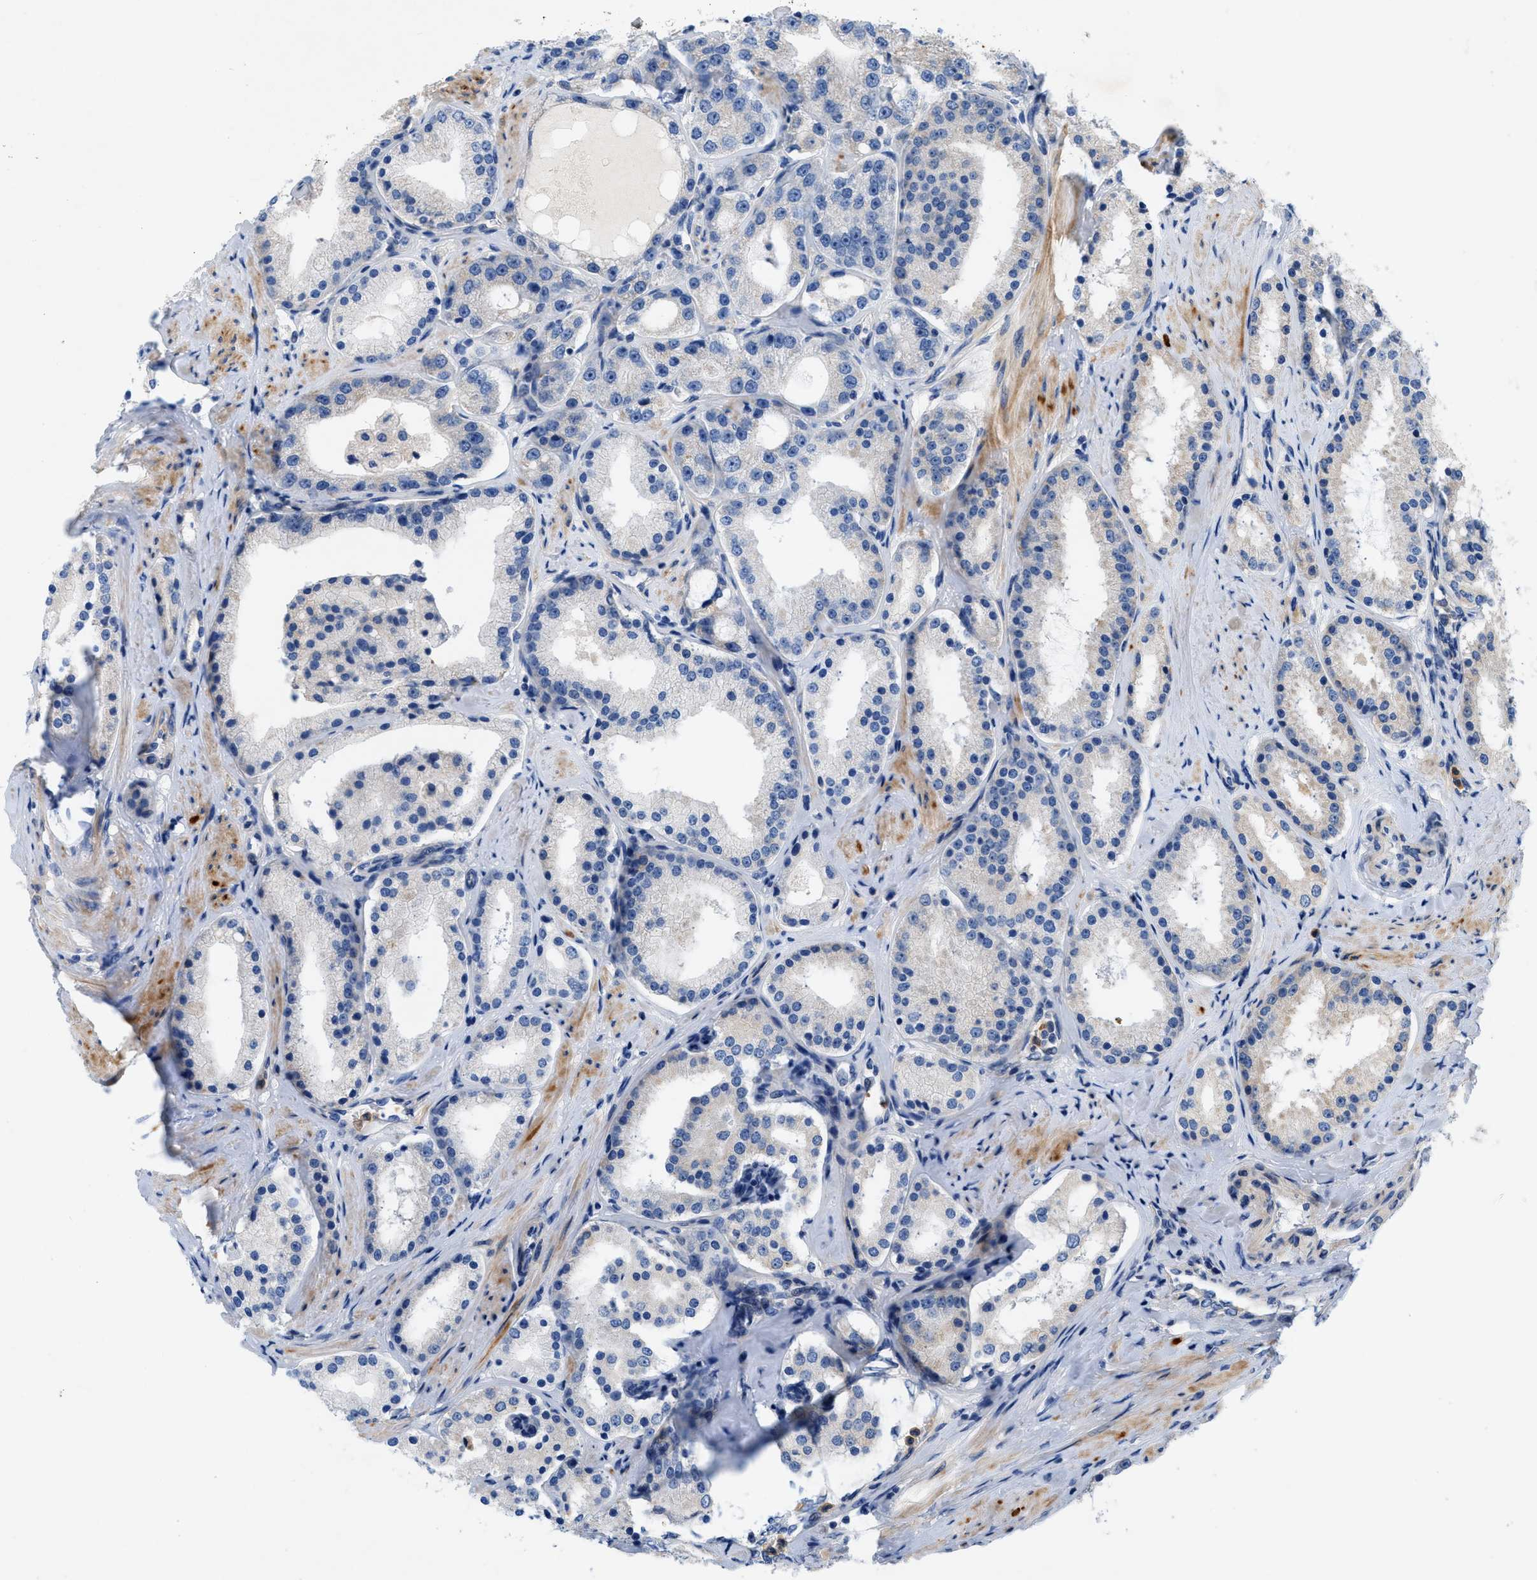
{"staining": {"intensity": "negative", "quantity": "none", "location": "none"}, "tissue": "prostate cancer", "cell_type": "Tumor cells", "image_type": "cancer", "snomed": [{"axis": "morphology", "description": "Adenocarcinoma, Low grade"}, {"axis": "topography", "description": "Prostate"}], "caption": "Human prostate cancer stained for a protein using IHC shows no positivity in tumor cells.", "gene": "PLPPR5", "patient": {"sex": "male", "age": 63}}